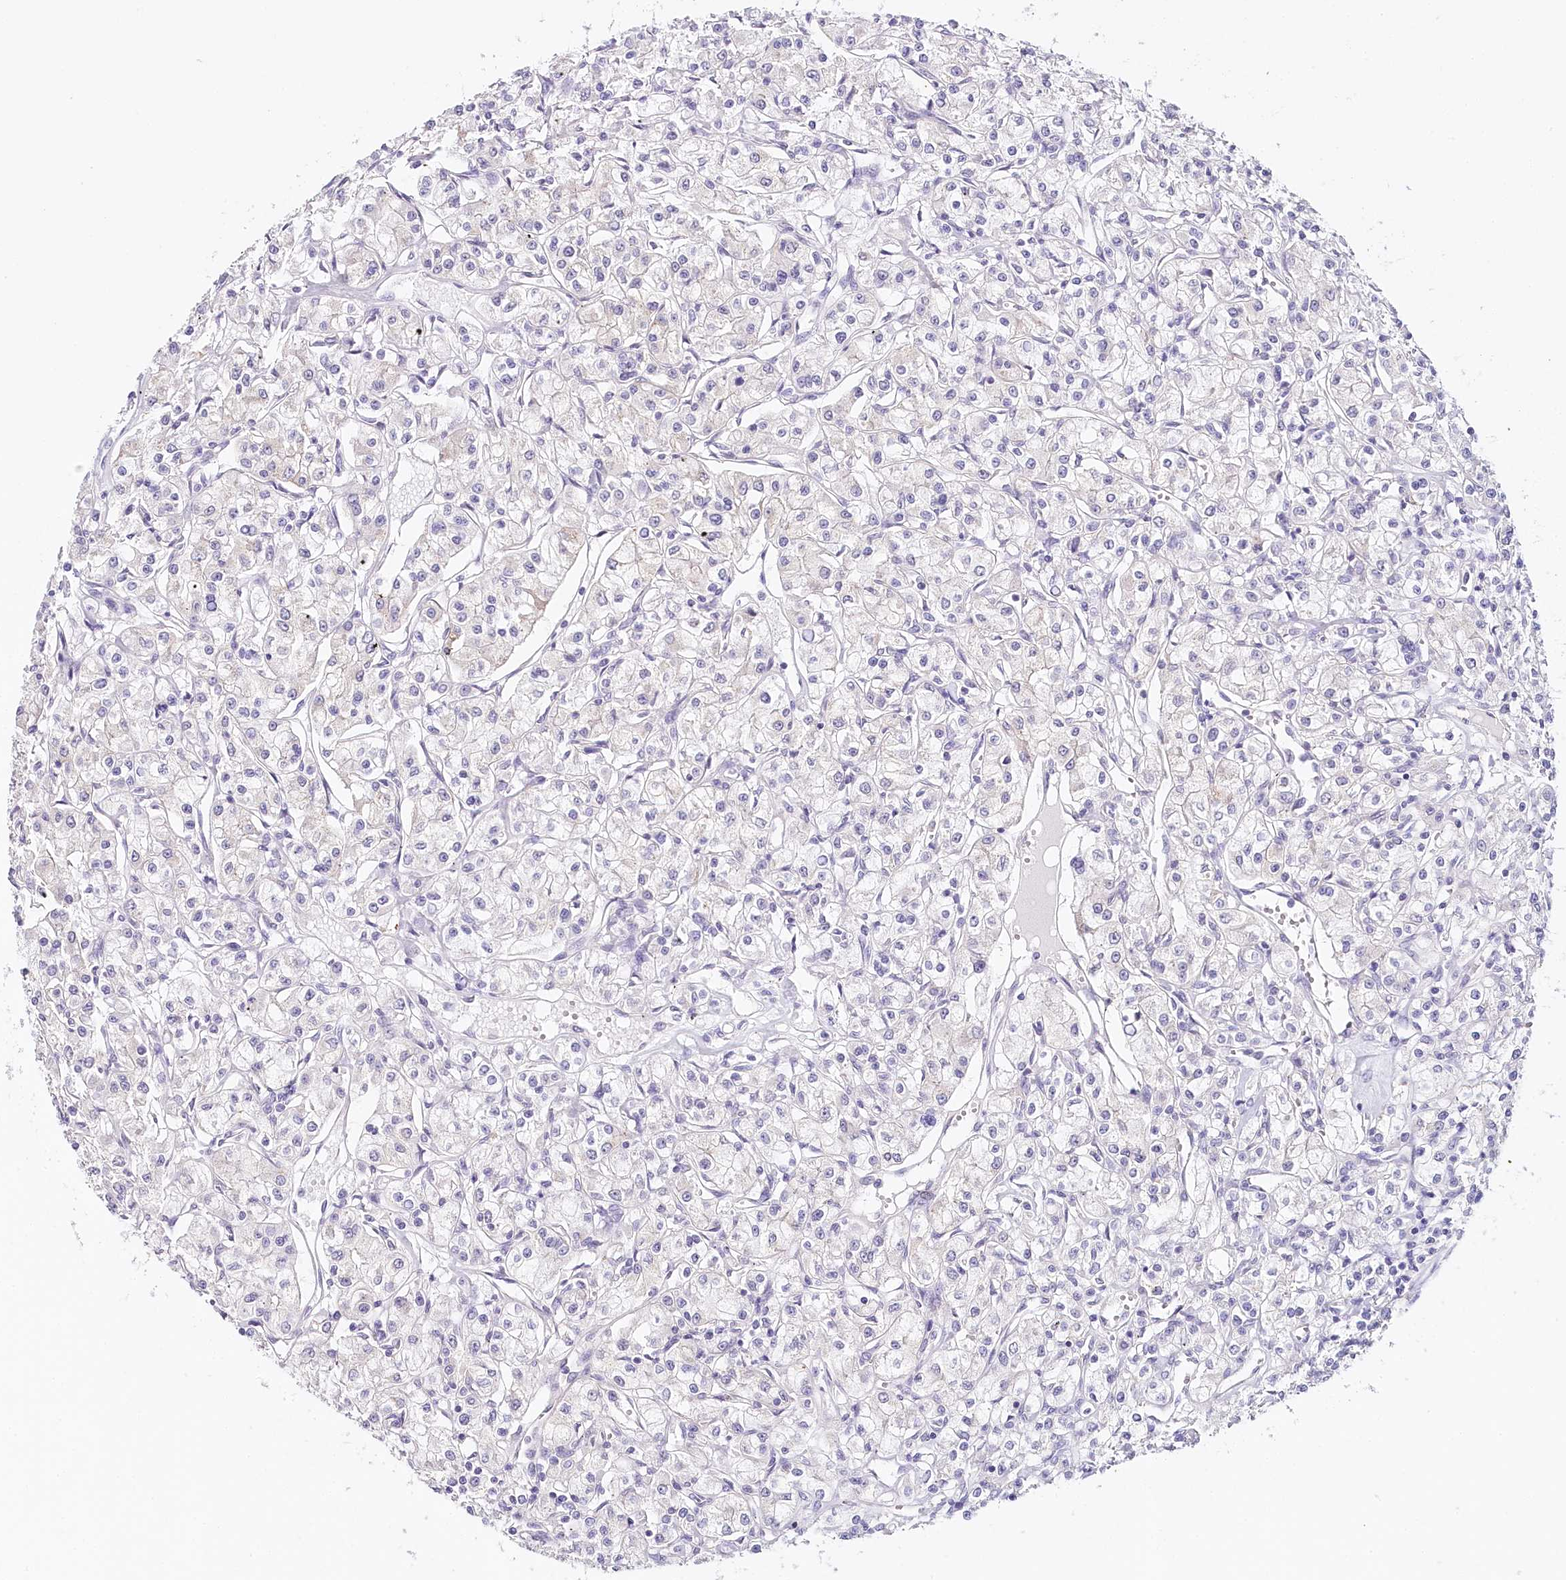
{"staining": {"intensity": "negative", "quantity": "none", "location": "none"}, "tissue": "renal cancer", "cell_type": "Tumor cells", "image_type": "cancer", "snomed": [{"axis": "morphology", "description": "Adenocarcinoma, NOS"}, {"axis": "topography", "description": "Kidney"}], "caption": "IHC of human adenocarcinoma (renal) displays no staining in tumor cells. Brightfield microscopy of IHC stained with DAB (brown) and hematoxylin (blue), captured at high magnification.", "gene": "TP53", "patient": {"sex": "female", "age": 59}}